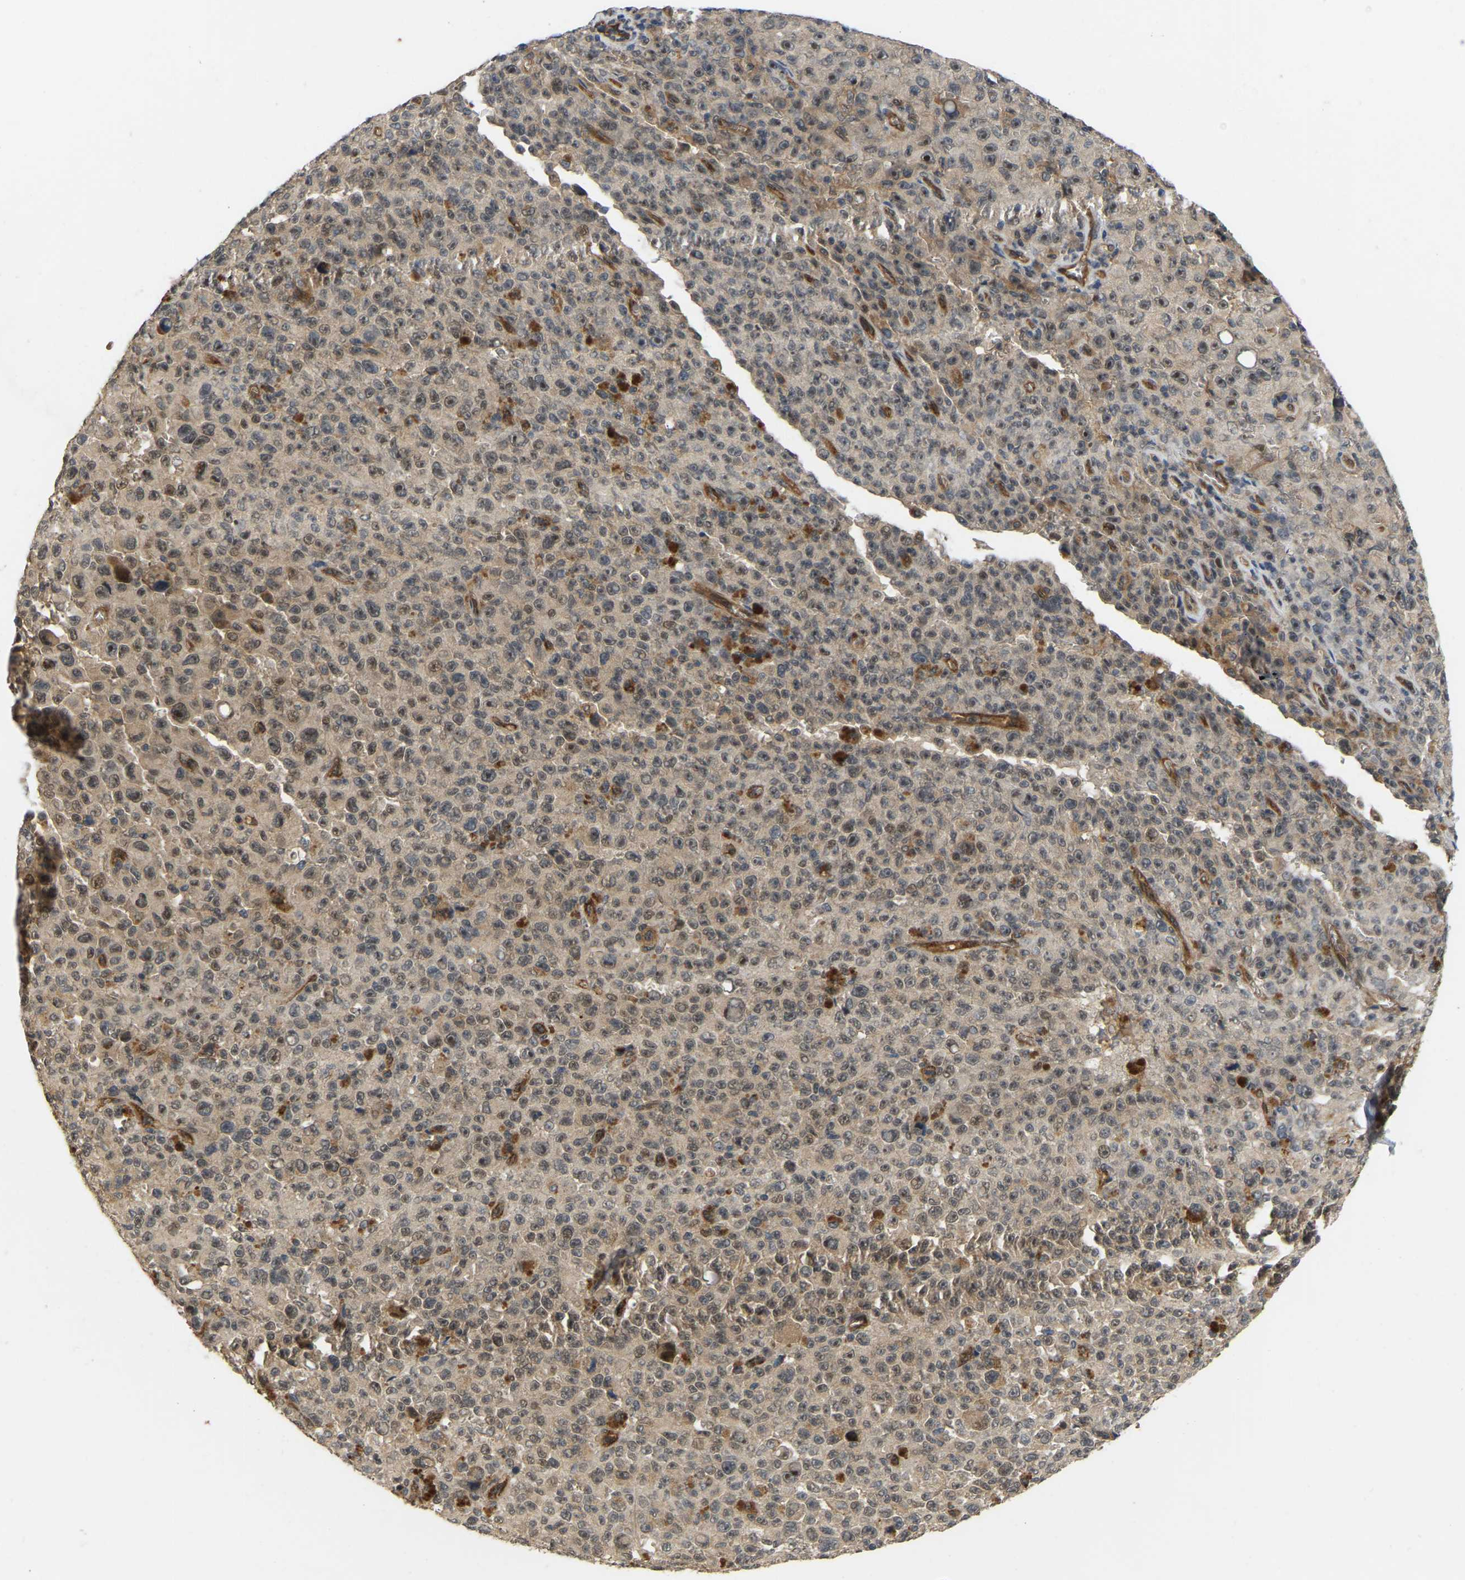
{"staining": {"intensity": "moderate", "quantity": "25%-75%", "location": "cytoplasmic/membranous,nuclear"}, "tissue": "melanoma", "cell_type": "Tumor cells", "image_type": "cancer", "snomed": [{"axis": "morphology", "description": "Malignant melanoma, NOS"}, {"axis": "topography", "description": "Skin"}], "caption": "Protein staining of malignant melanoma tissue shows moderate cytoplasmic/membranous and nuclear staining in about 25%-75% of tumor cells.", "gene": "LIMK2", "patient": {"sex": "female", "age": 82}}